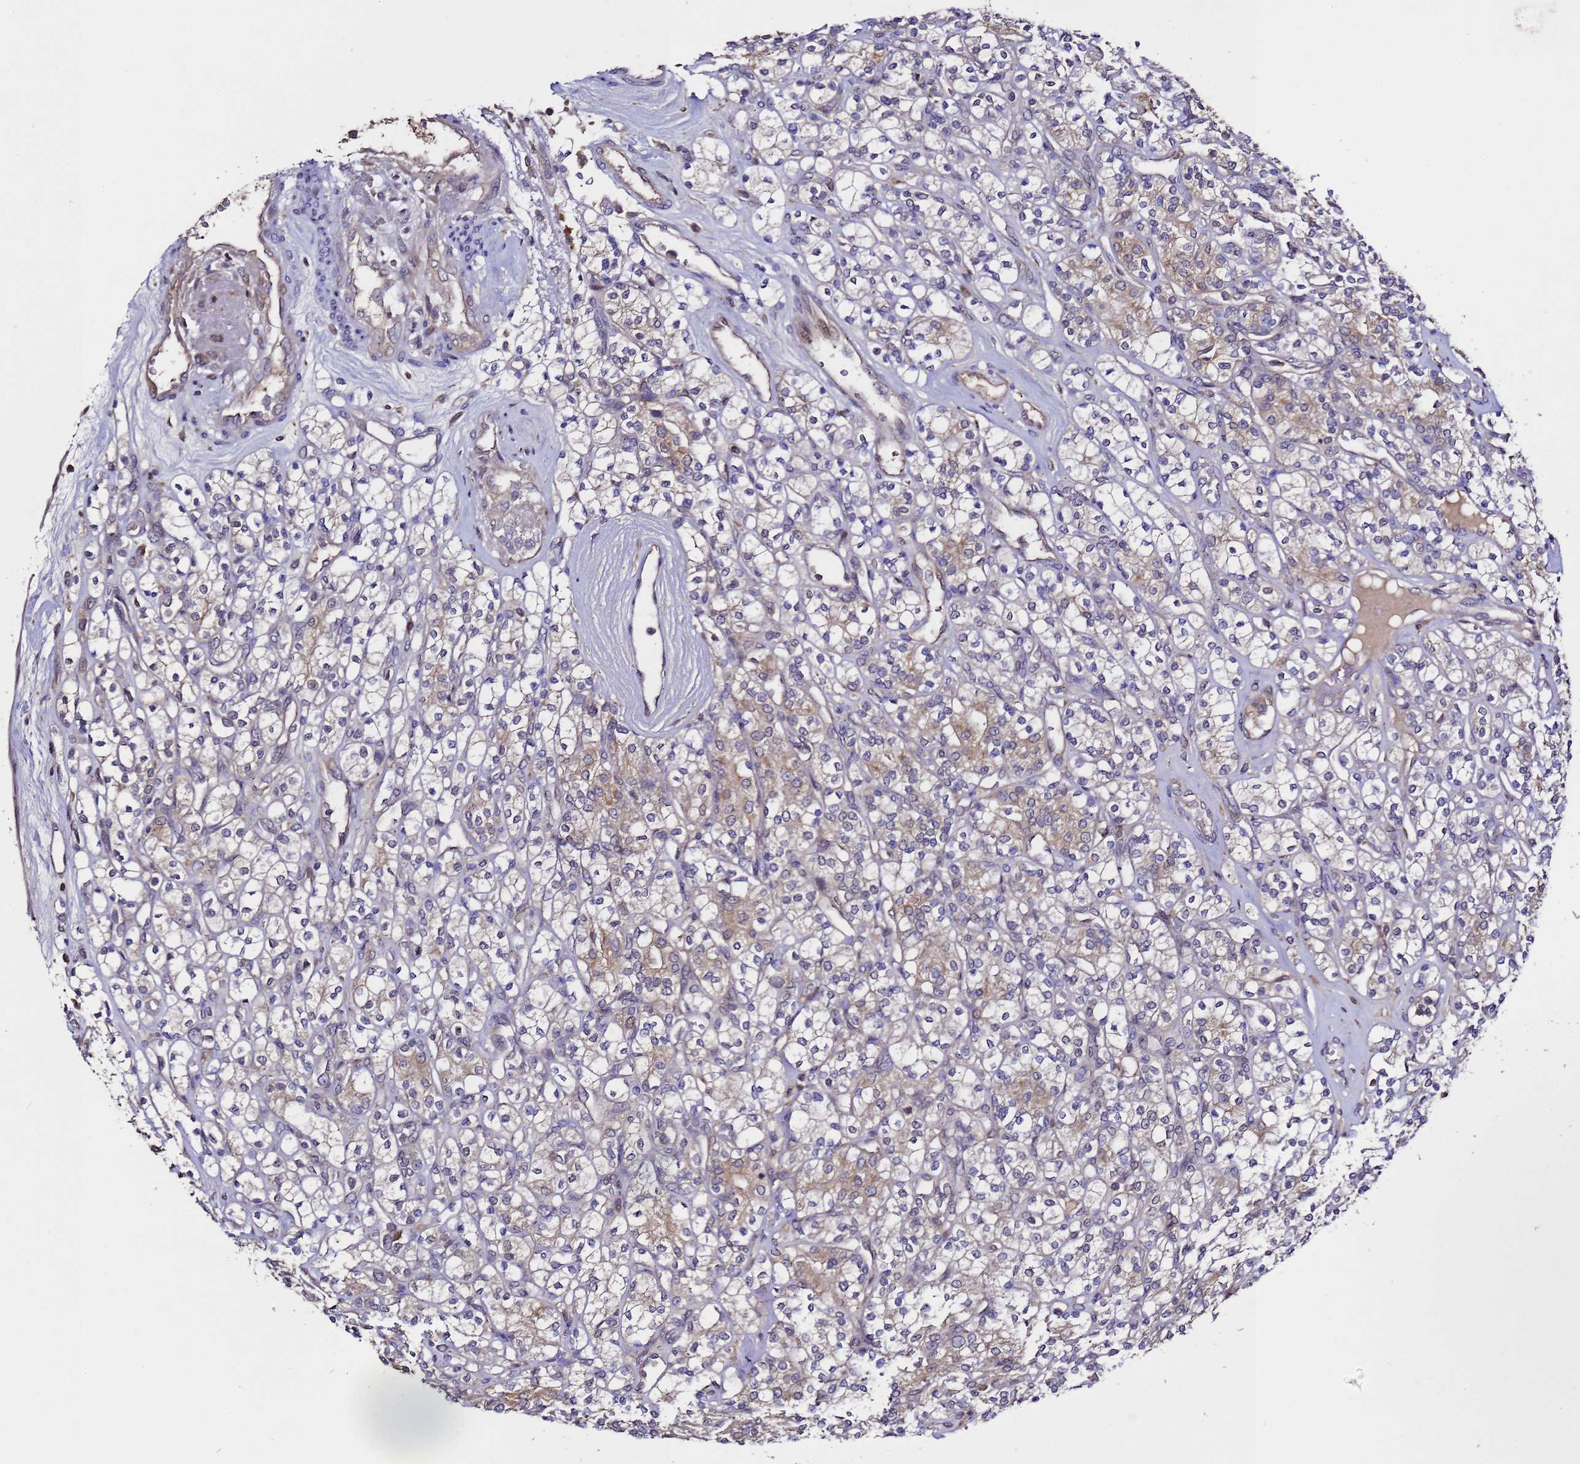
{"staining": {"intensity": "weak", "quantity": "<25%", "location": "cytoplasmic/membranous"}, "tissue": "renal cancer", "cell_type": "Tumor cells", "image_type": "cancer", "snomed": [{"axis": "morphology", "description": "Adenocarcinoma, NOS"}, {"axis": "topography", "description": "Kidney"}], "caption": "Protein analysis of adenocarcinoma (renal) shows no significant positivity in tumor cells.", "gene": "ALG3", "patient": {"sex": "male", "age": 77}}